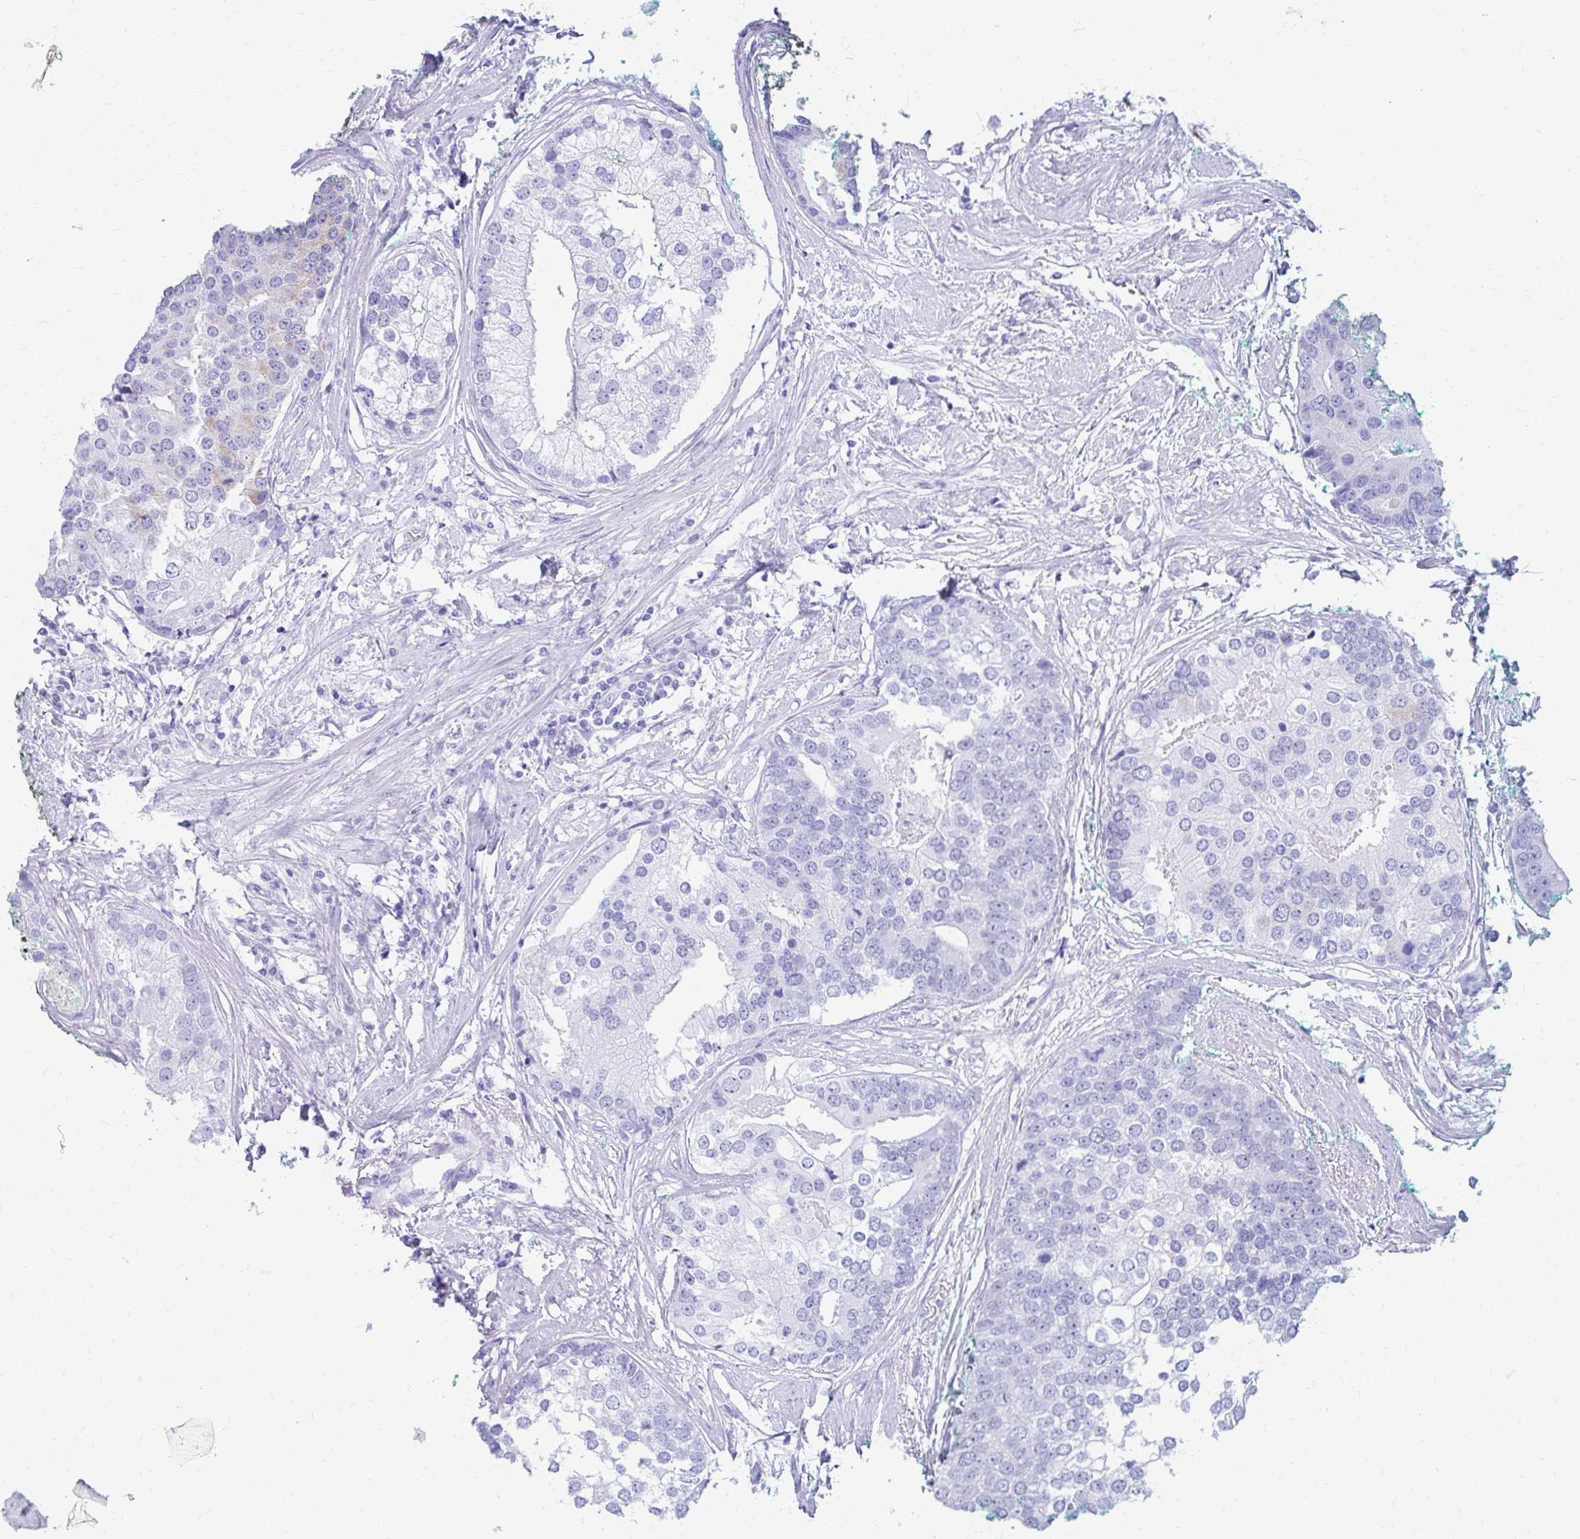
{"staining": {"intensity": "negative", "quantity": "none", "location": "none"}, "tissue": "prostate cancer", "cell_type": "Tumor cells", "image_type": "cancer", "snomed": [{"axis": "morphology", "description": "Adenocarcinoma, High grade"}, {"axis": "topography", "description": "Prostate"}], "caption": "DAB immunohistochemical staining of high-grade adenocarcinoma (prostate) exhibits no significant expression in tumor cells.", "gene": "NSG2", "patient": {"sex": "male", "age": 62}}